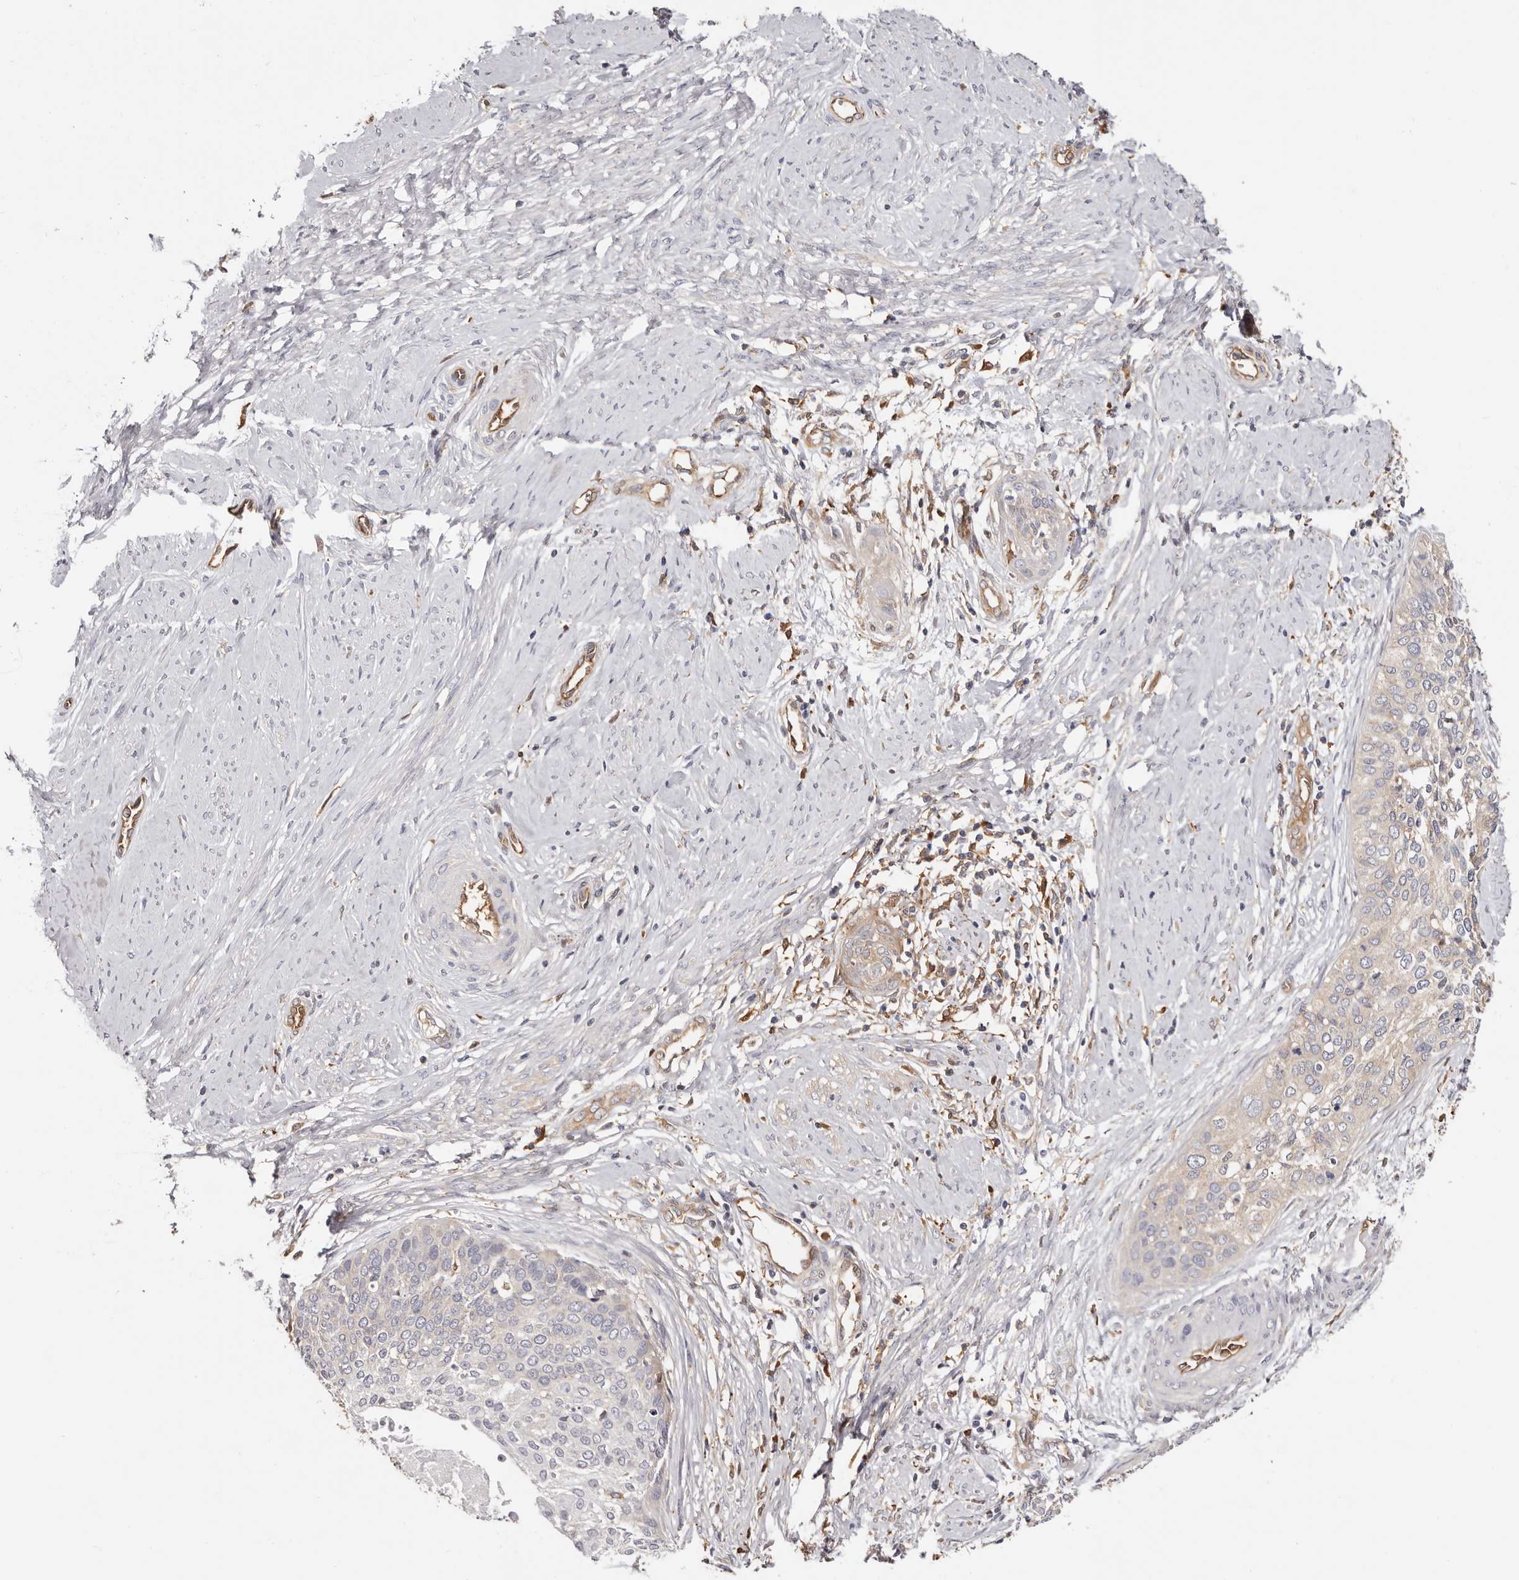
{"staining": {"intensity": "negative", "quantity": "none", "location": "none"}, "tissue": "cervical cancer", "cell_type": "Tumor cells", "image_type": "cancer", "snomed": [{"axis": "morphology", "description": "Squamous cell carcinoma, NOS"}, {"axis": "topography", "description": "Cervix"}], "caption": "Image shows no protein staining in tumor cells of cervical cancer tissue. The staining was performed using DAB to visualize the protein expression in brown, while the nuclei were stained in blue with hematoxylin (Magnification: 20x).", "gene": "LAP3", "patient": {"sex": "female", "age": 37}}